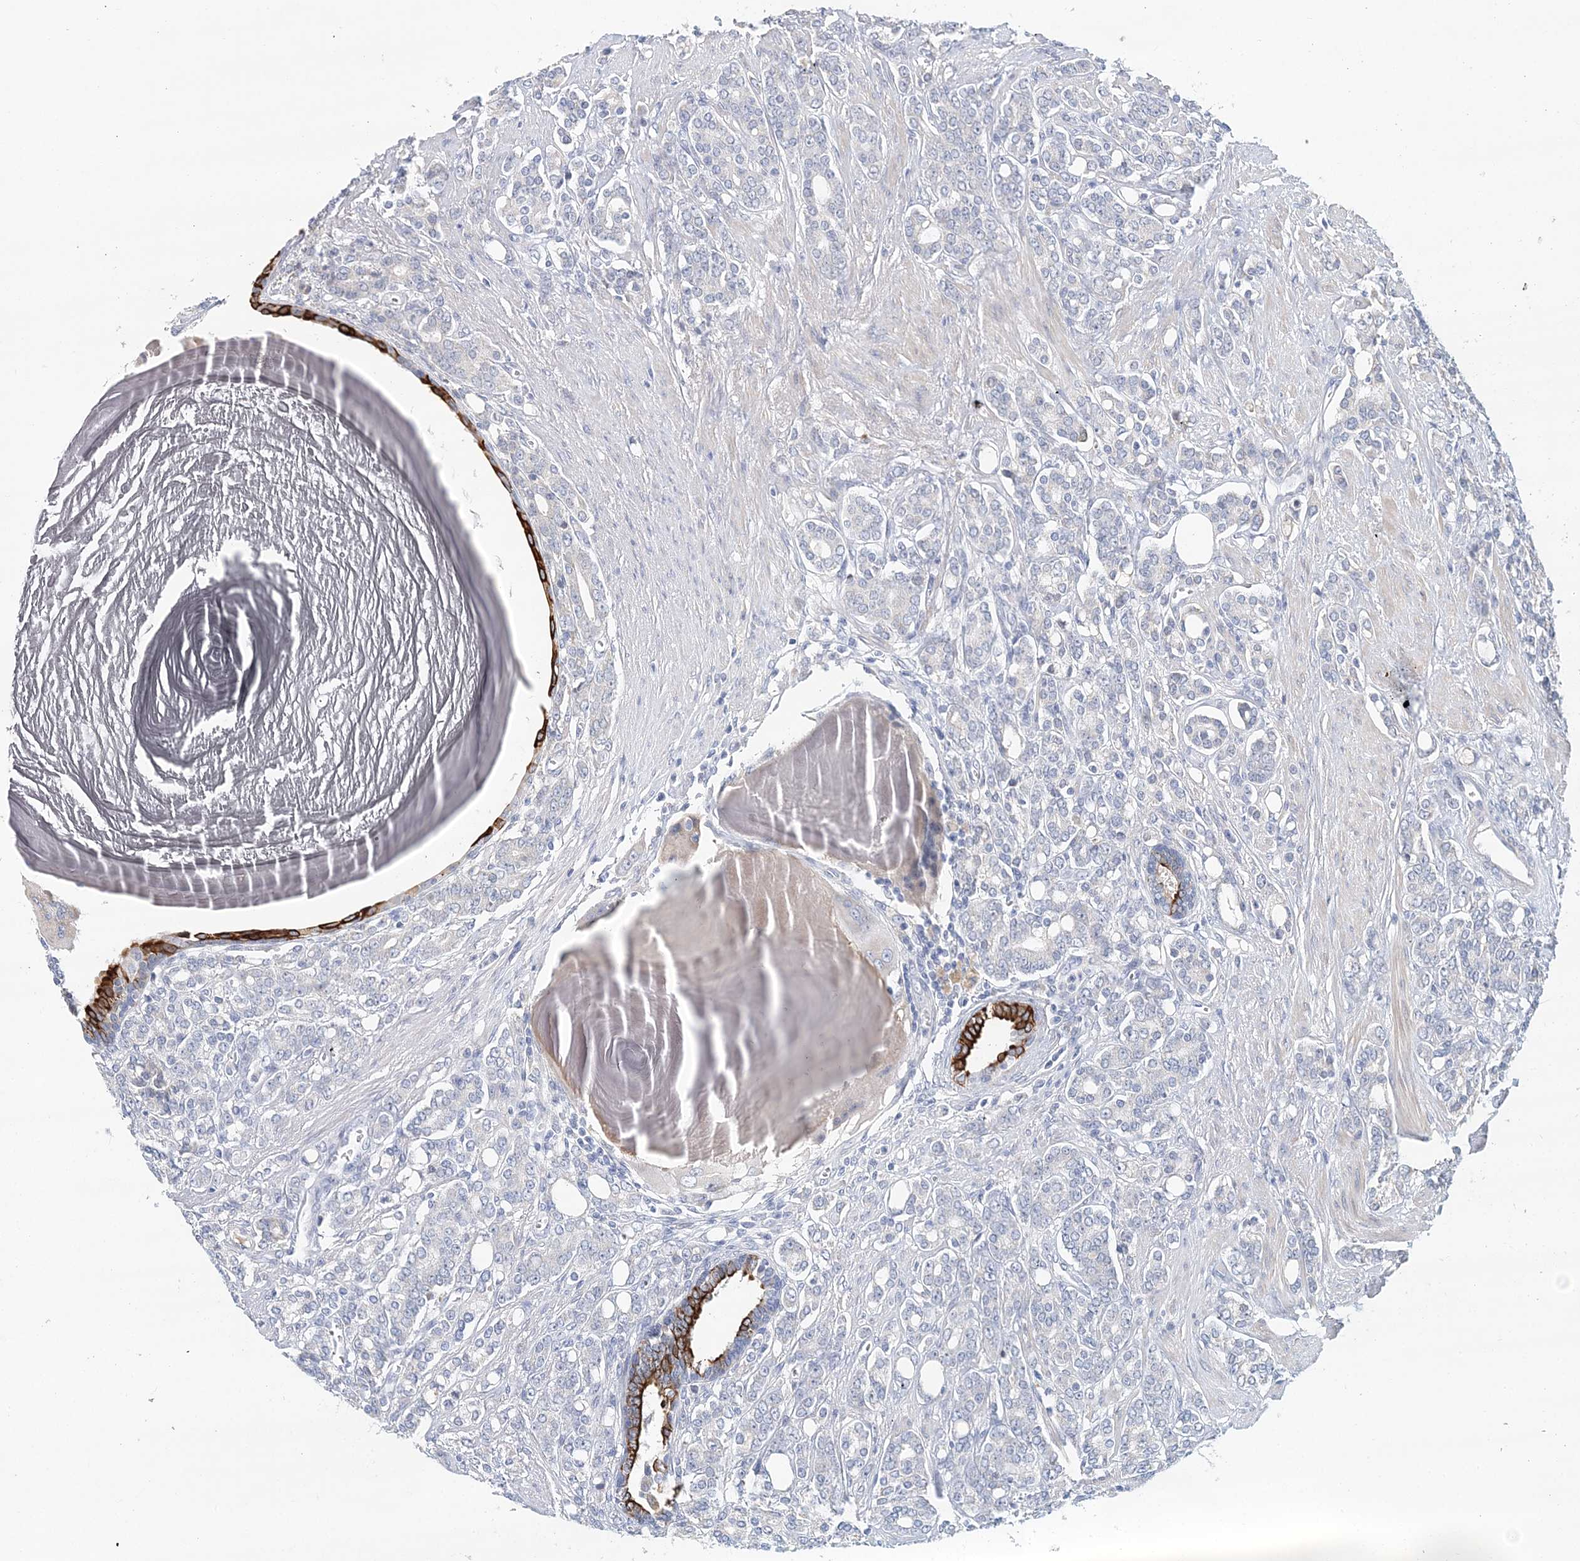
{"staining": {"intensity": "negative", "quantity": "none", "location": "none"}, "tissue": "prostate cancer", "cell_type": "Tumor cells", "image_type": "cancer", "snomed": [{"axis": "morphology", "description": "Adenocarcinoma, High grade"}, {"axis": "topography", "description": "Prostate"}], "caption": "Tumor cells show no significant positivity in prostate cancer. (Stains: DAB immunohistochemistry with hematoxylin counter stain, Microscopy: brightfield microscopy at high magnification).", "gene": "LRRIQ4", "patient": {"sex": "male", "age": 62}}